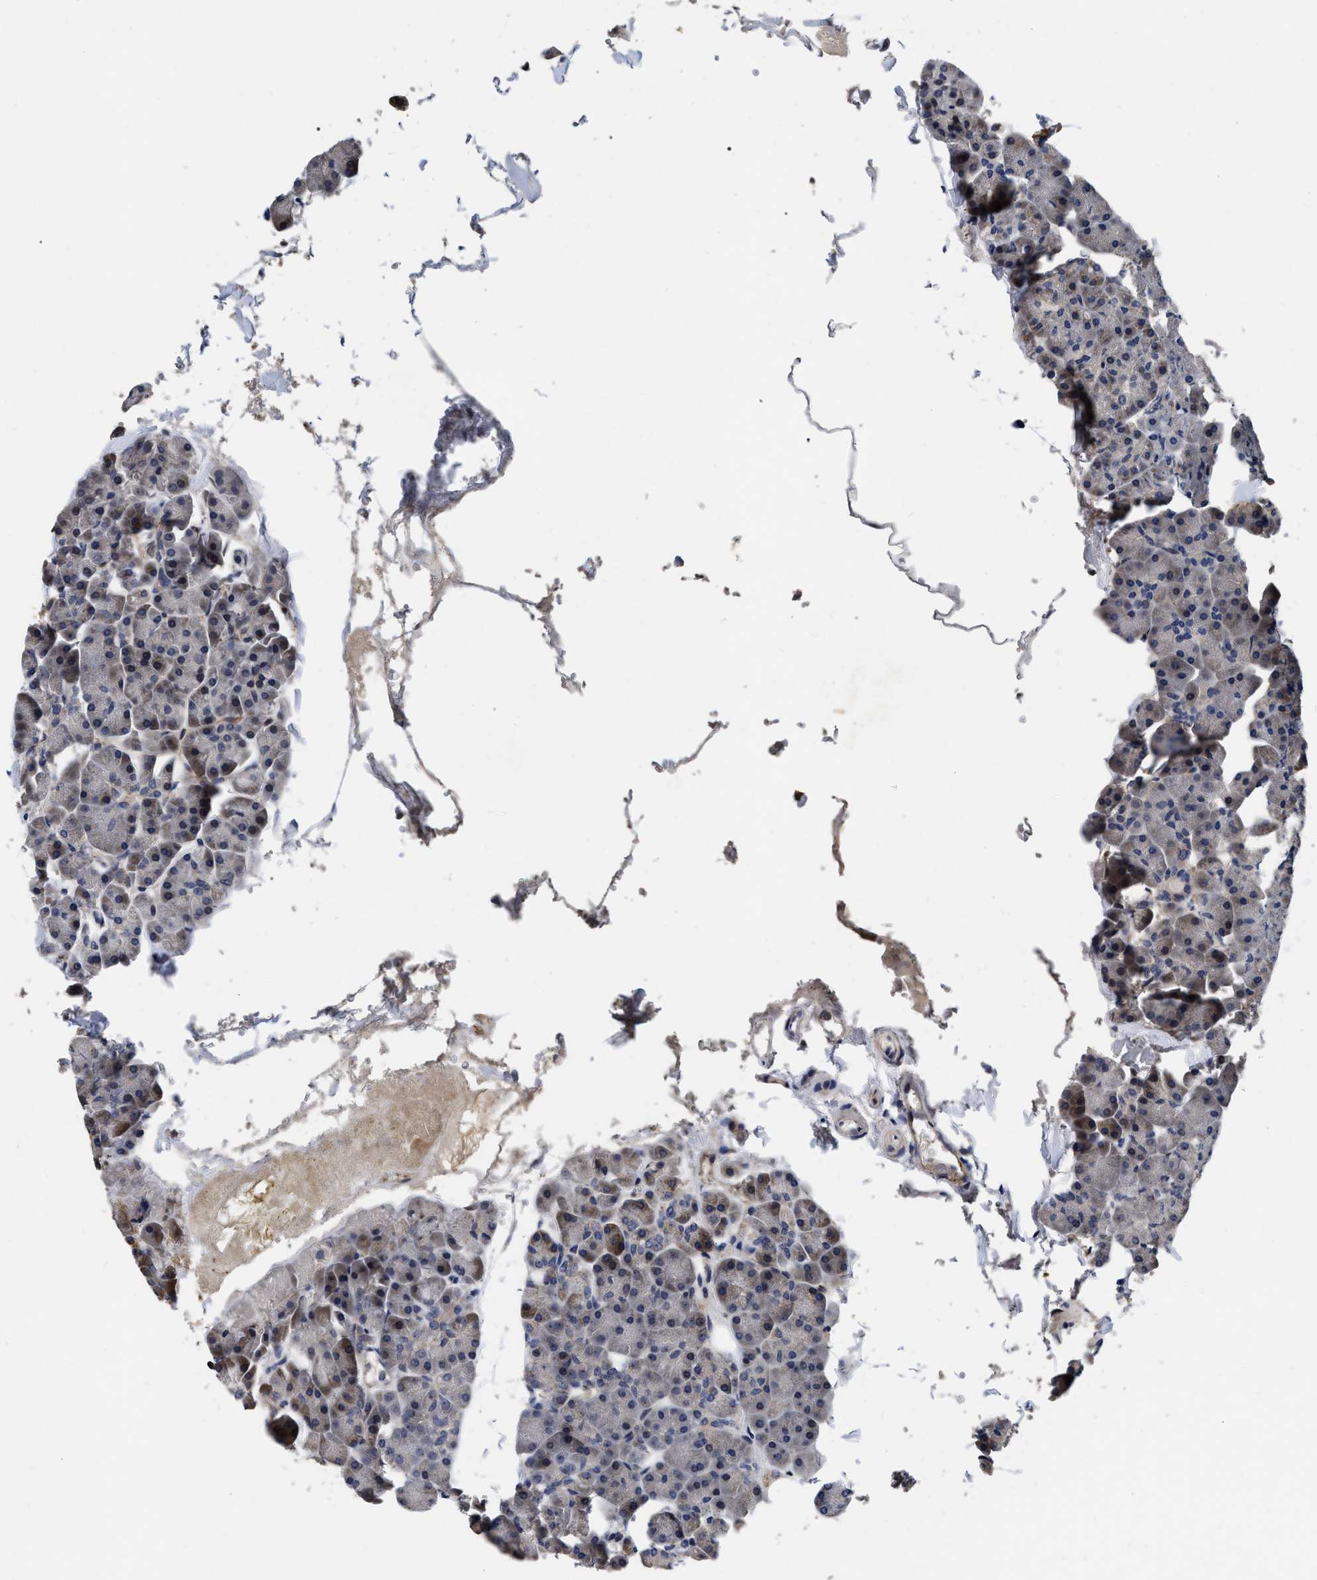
{"staining": {"intensity": "weak", "quantity": "<25%", "location": "cytoplasmic/membranous"}, "tissue": "pancreas", "cell_type": "Exocrine glandular cells", "image_type": "normal", "snomed": [{"axis": "morphology", "description": "Normal tissue, NOS"}, {"axis": "topography", "description": "Pancreas"}], "caption": "The immunohistochemistry photomicrograph has no significant positivity in exocrine glandular cells of pancreas.", "gene": "ABCG8", "patient": {"sex": "male", "age": 35}}